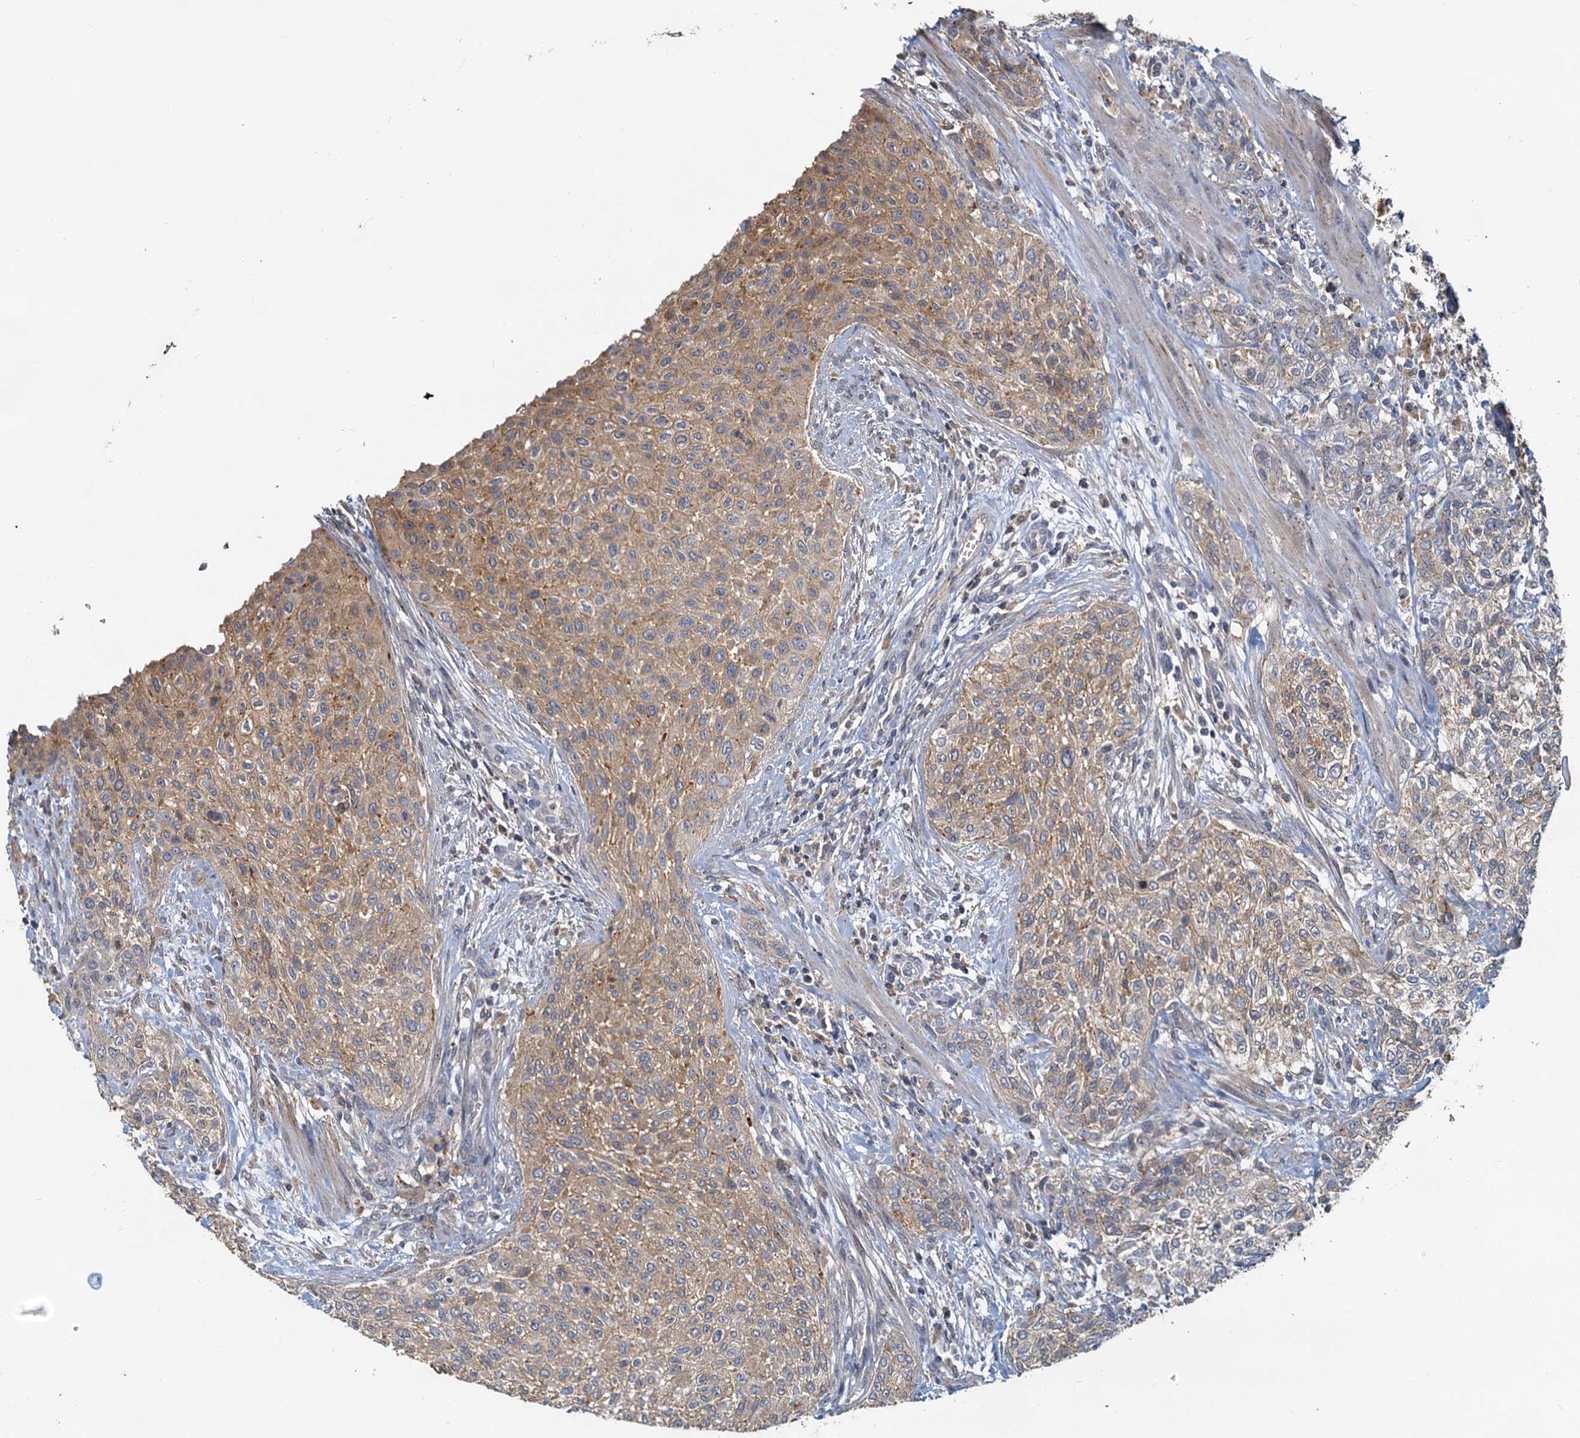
{"staining": {"intensity": "moderate", "quantity": ">75%", "location": "cytoplasmic/membranous"}, "tissue": "urothelial cancer", "cell_type": "Tumor cells", "image_type": "cancer", "snomed": [{"axis": "morphology", "description": "Normal tissue, NOS"}, {"axis": "morphology", "description": "Urothelial carcinoma, NOS"}, {"axis": "topography", "description": "Urinary bladder"}, {"axis": "topography", "description": "Peripheral nerve tissue"}], "caption": "Moderate cytoplasmic/membranous staining for a protein is appreciated in approximately >75% of tumor cells of transitional cell carcinoma using immunohistochemistry (IHC).", "gene": "TOLLIP", "patient": {"sex": "male", "age": 35}}